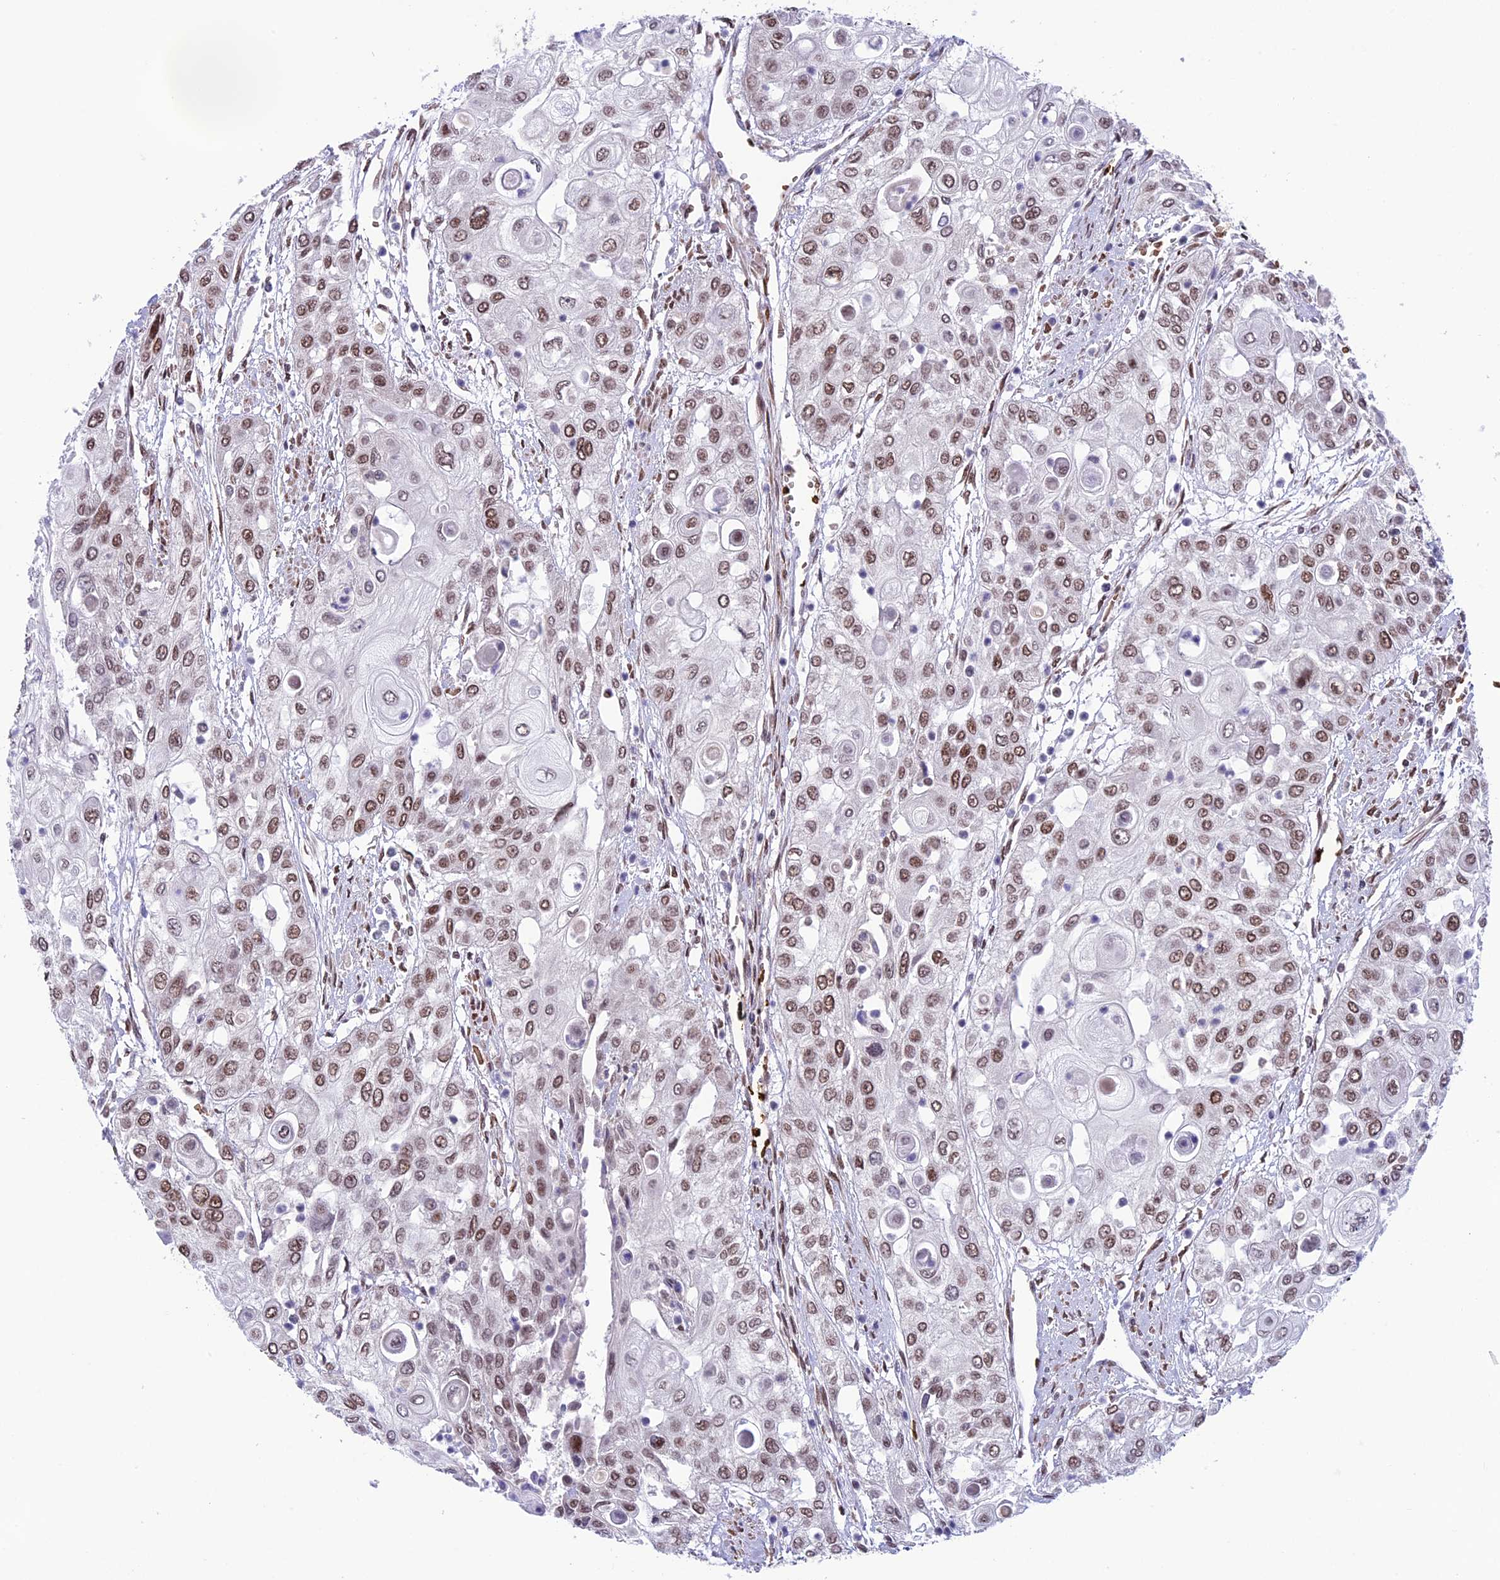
{"staining": {"intensity": "moderate", "quantity": ">75%", "location": "nuclear"}, "tissue": "urothelial cancer", "cell_type": "Tumor cells", "image_type": "cancer", "snomed": [{"axis": "morphology", "description": "Urothelial carcinoma, High grade"}, {"axis": "topography", "description": "Urinary bladder"}], "caption": "A high-resolution micrograph shows IHC staining of urothelial carcinoma (high-grade), which shows moderate nuclear staining in about >75% of tumor cells.", "gene": "MPHOSPH8", "patient": {"sex": "female", "age": 79}}